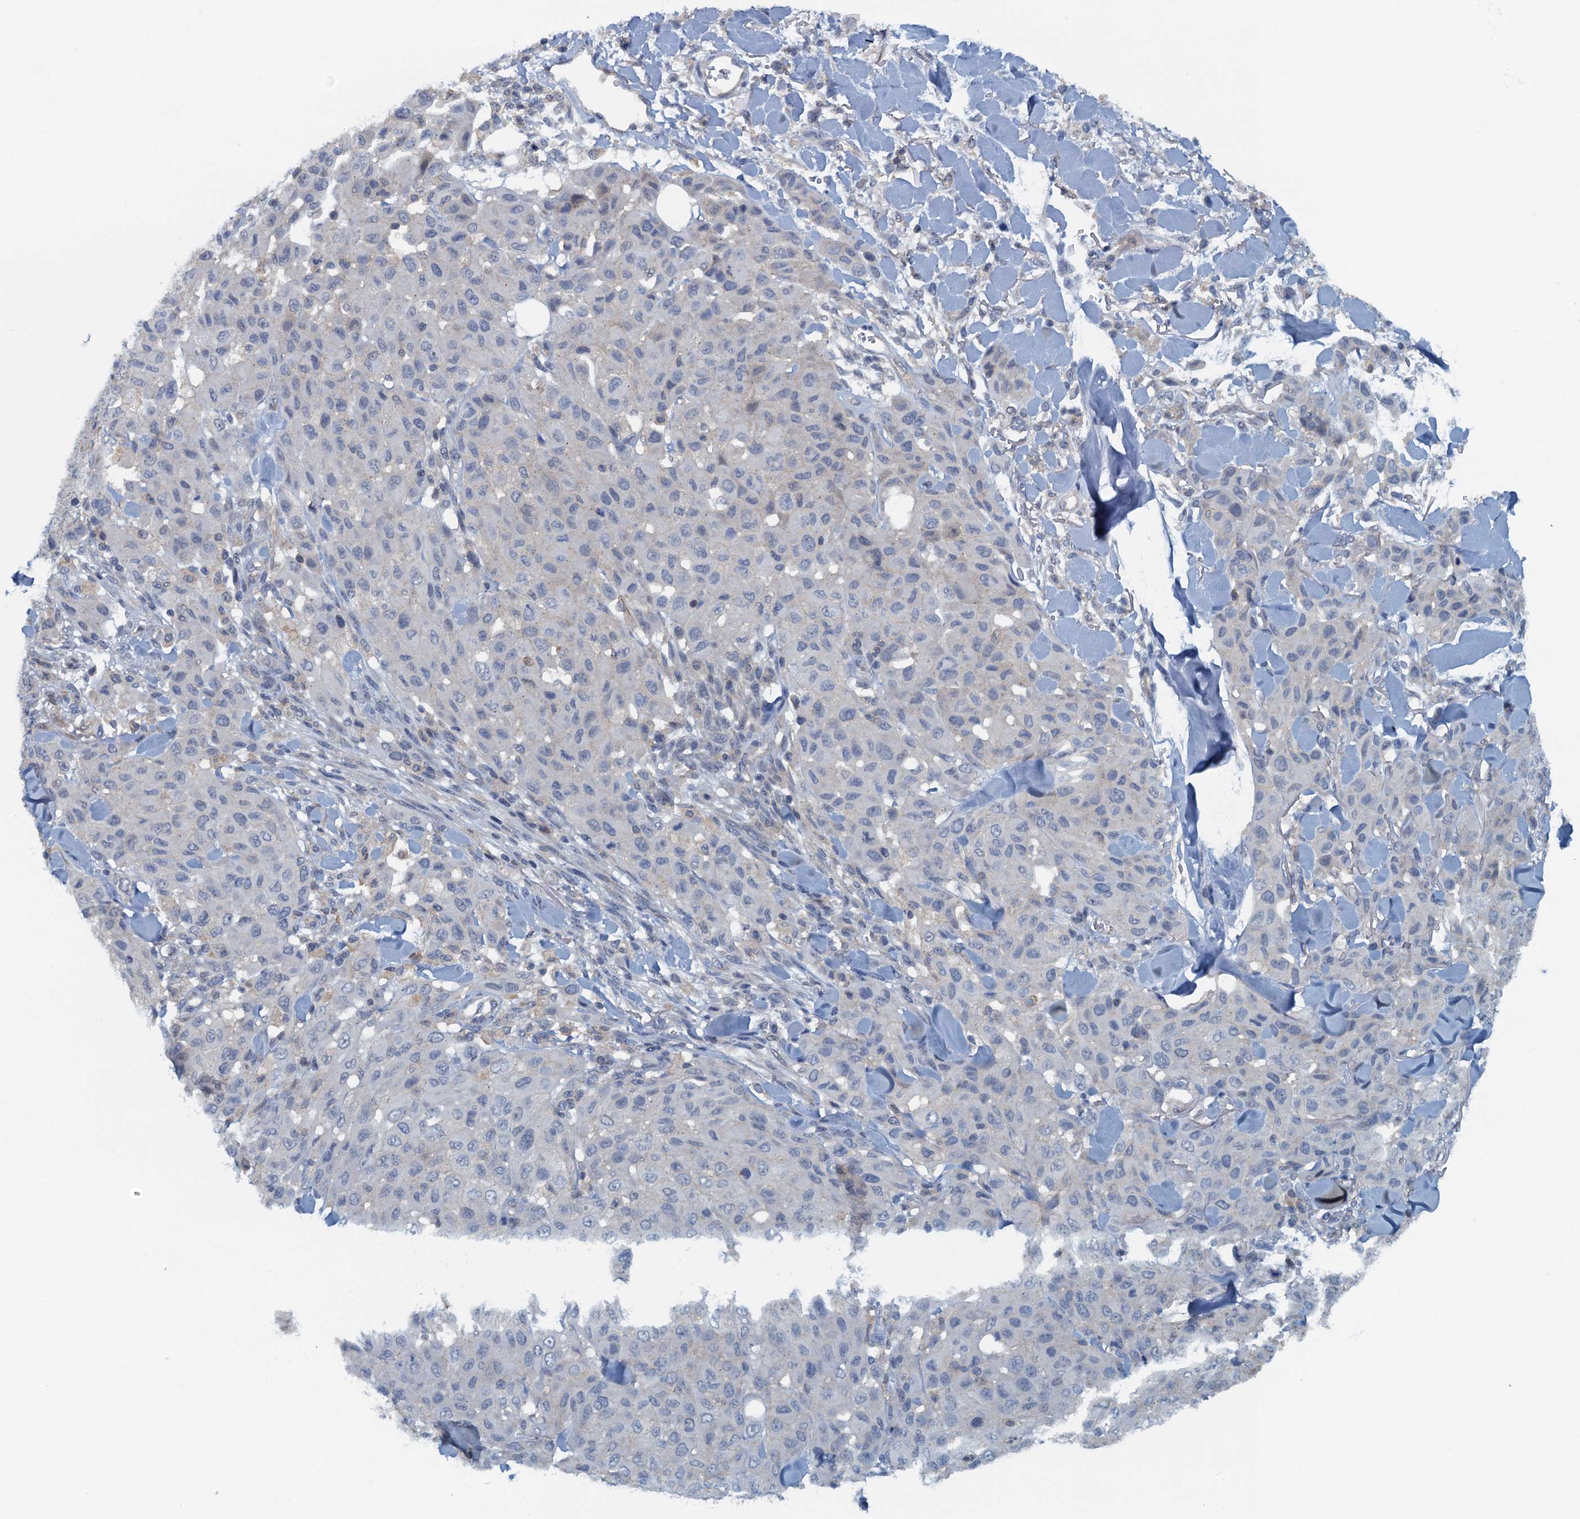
{"staining": {"intensity": "negative", "quantity": "none", "location": "none"}, "tissue": "melanoma", "cell_type": "Tumor cells", "image_type": "cancer", "snomed": [{"axis": "morphology", "description": "Malignant melanoma, Metastatic site"}, {"axis": "topography", "description": "Skin"}], "caption": "Tumor cells are negative for protein expression in human melanoma. The staining was performed using DAB to visualize the protein expression in brown, while the nuclei were stained in blue with hematoxylin (Magnification: 20x).", "gene": "THAP10", "patient": {"sex": "female", "age": 81}}